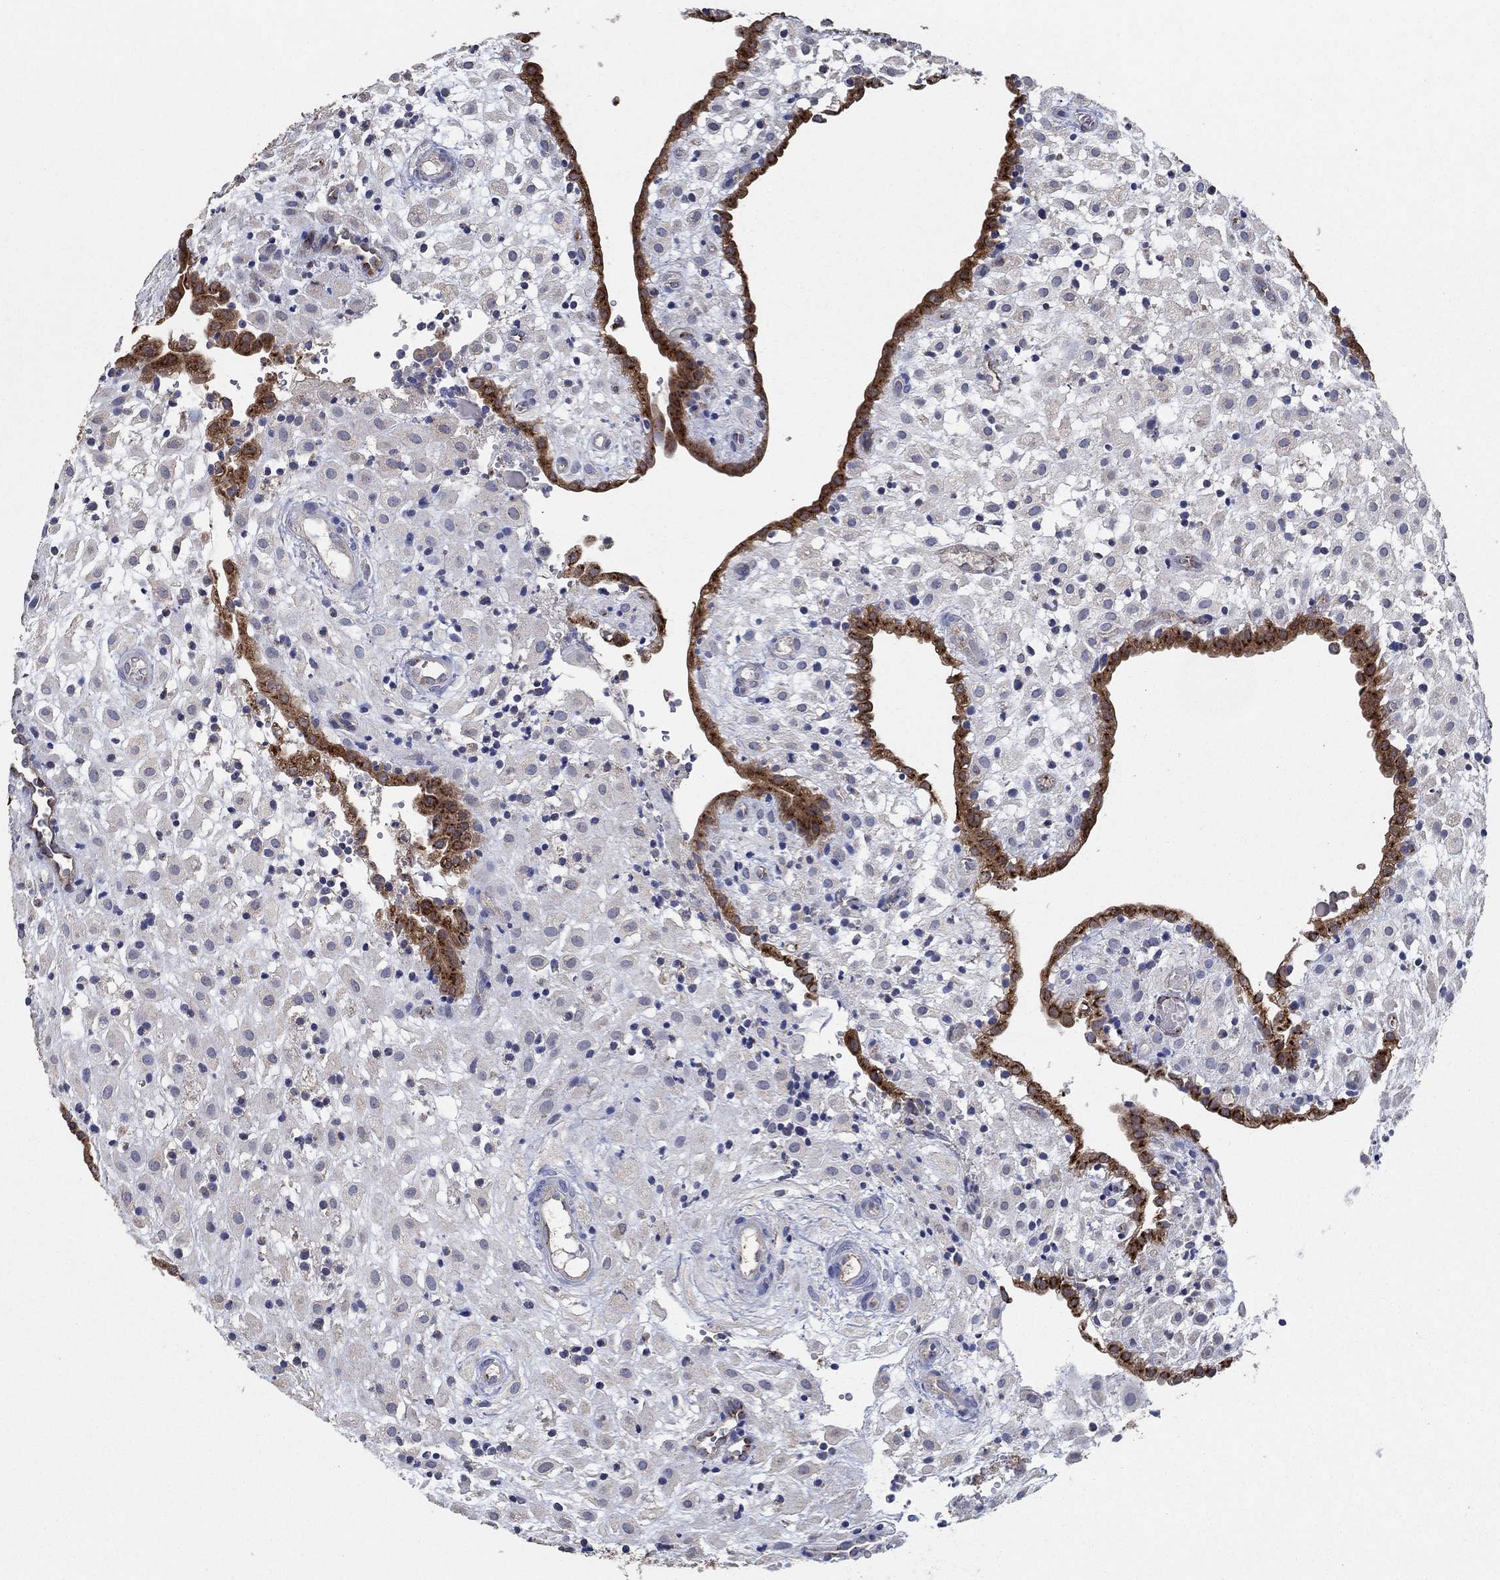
{"staining": {"intensity": "negative", "quantity": "none", "location": "none"}, "tissue": "placenta", "cell_type": "Decidual cells", "image_type": "normal", "snomed": [{"axis": "morphology", "description": "Normal tissue, NOS"}, {"axis": "topography", "description": "Placenta"}], "caption": "The micrograph shows no significant expression in decidual cells of placenta.", "gene": "HID1", "patient": {"sex": "female", "age": 24}}